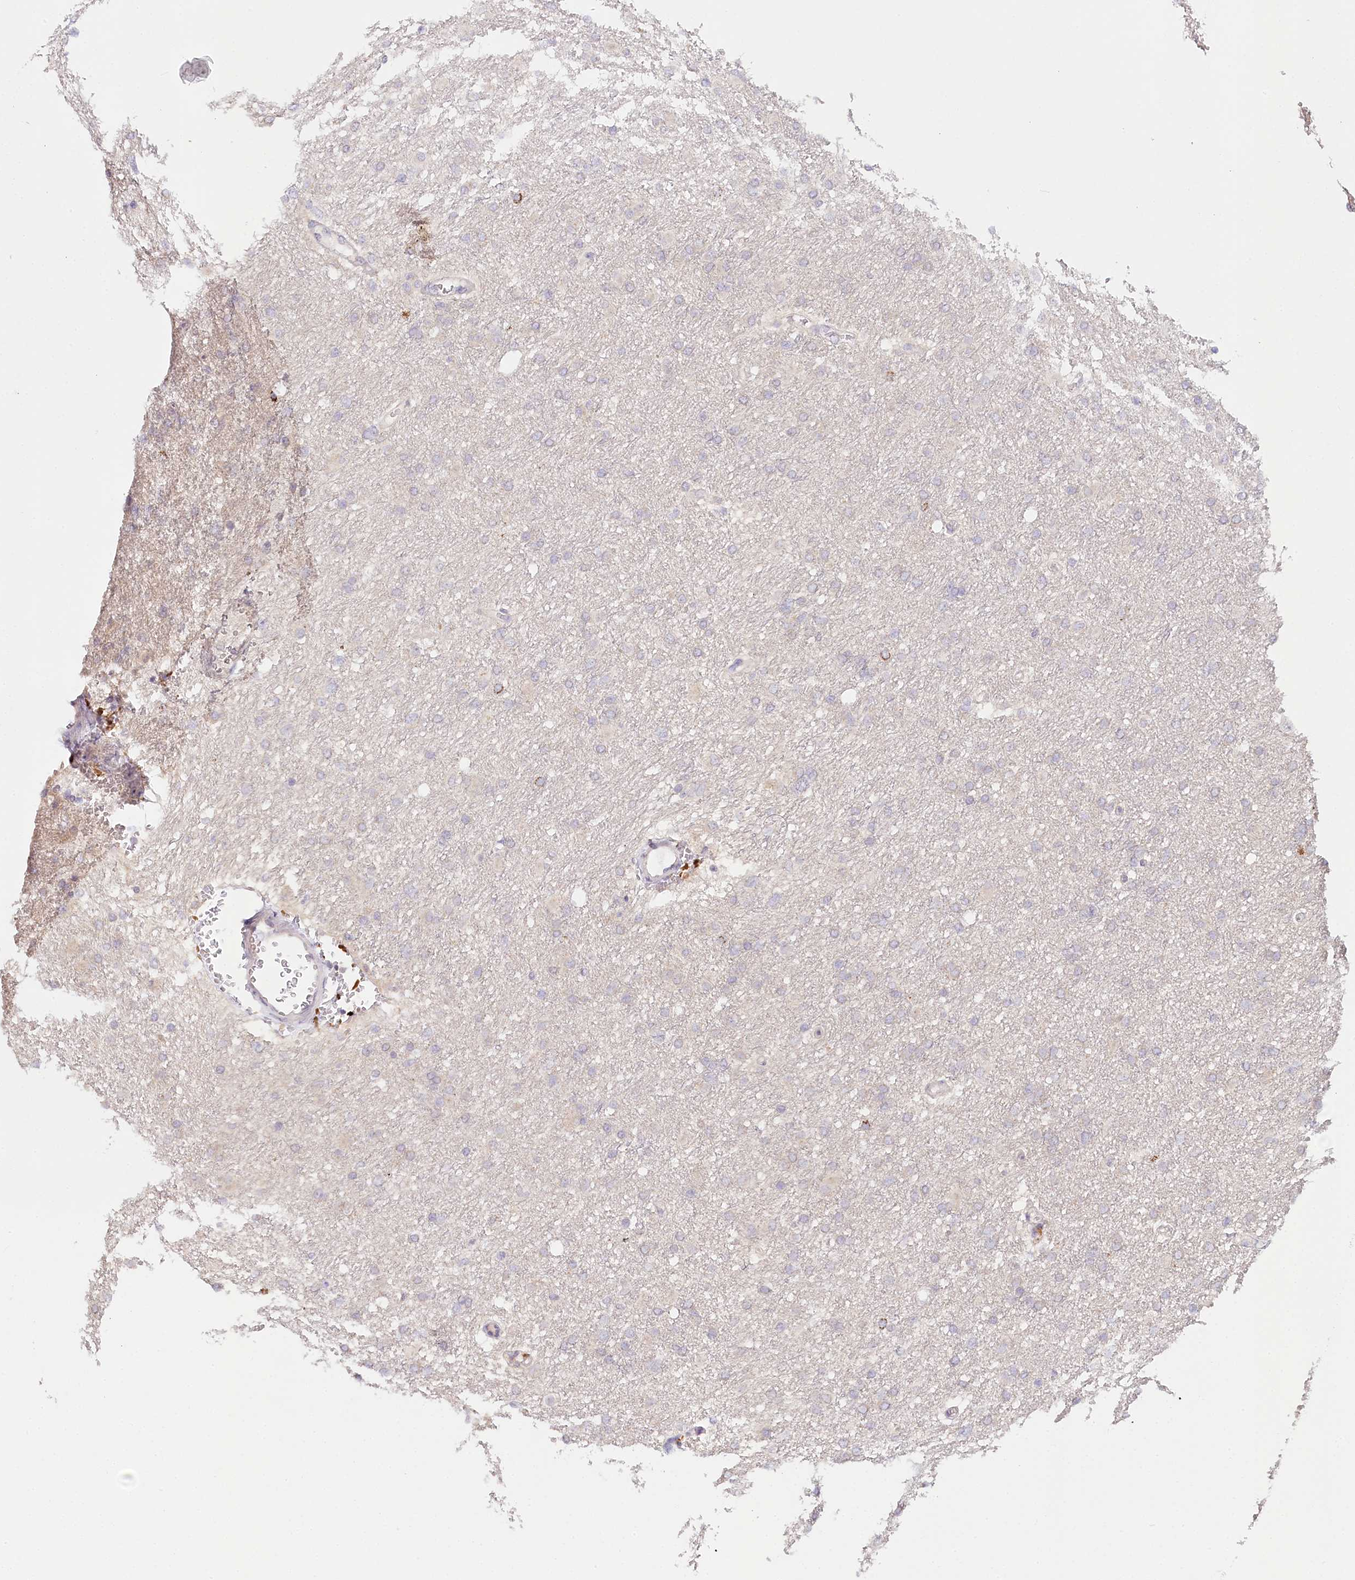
{"staining": {"intensity": "negative", "quantity": "none", "location": "none"}, "tissue": "glioma", "cell_type": "Tumor cells", "image_type": "cancer", "snomed": [{"axis": "morphology", "description": "Glioma, malignant, High grade"}, {"axis": "topography", "description": "Cerebral cortex"}], "caption": "Immunohistochemical staining of malignant high-grade glioma demonstrates no significant positivity in tumor cells.", "gene": "DAPK1", "patient": {"sex": "female", "age": 36}}